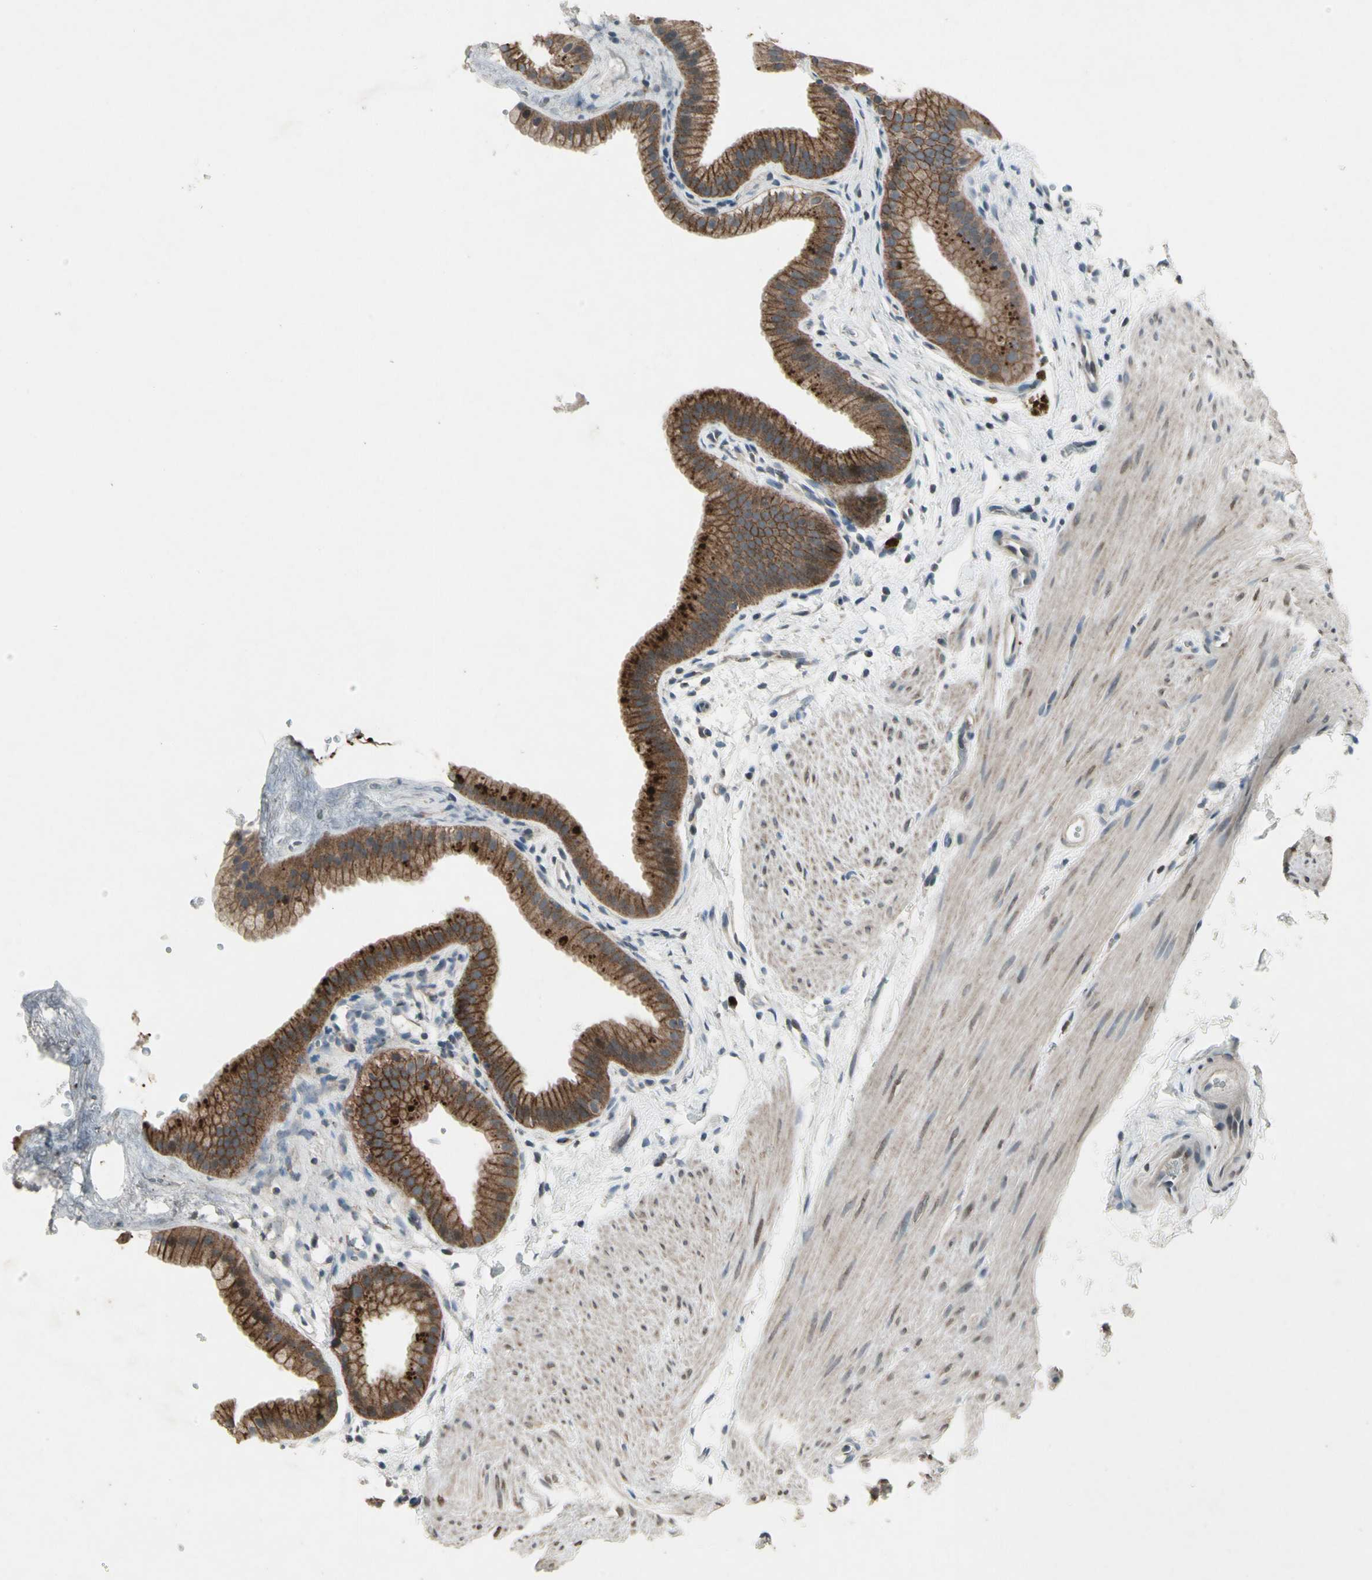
{"staining": {"intensity": "moderate", "quantity": ">75%", "location": "cytoplasmic/membranous"}, "tissue": "gallbladder", "cell_type": "Glandular cells", "image_type": "normal", "snomed": [{"axis": "morphology", "description": "Normal tissue, NOS"}, {"axis": "topography", "description": "Gallbladder"}], "caption": "A brown stain shows moderate cytoplasmic/membranous staining of a protein in glandular cells of normal gallbladder. (DAB IHC, brown staining for protein, blue staining for nuclei).", "gene": "NMI", "patient": {"sex": "female", "age": 64}}